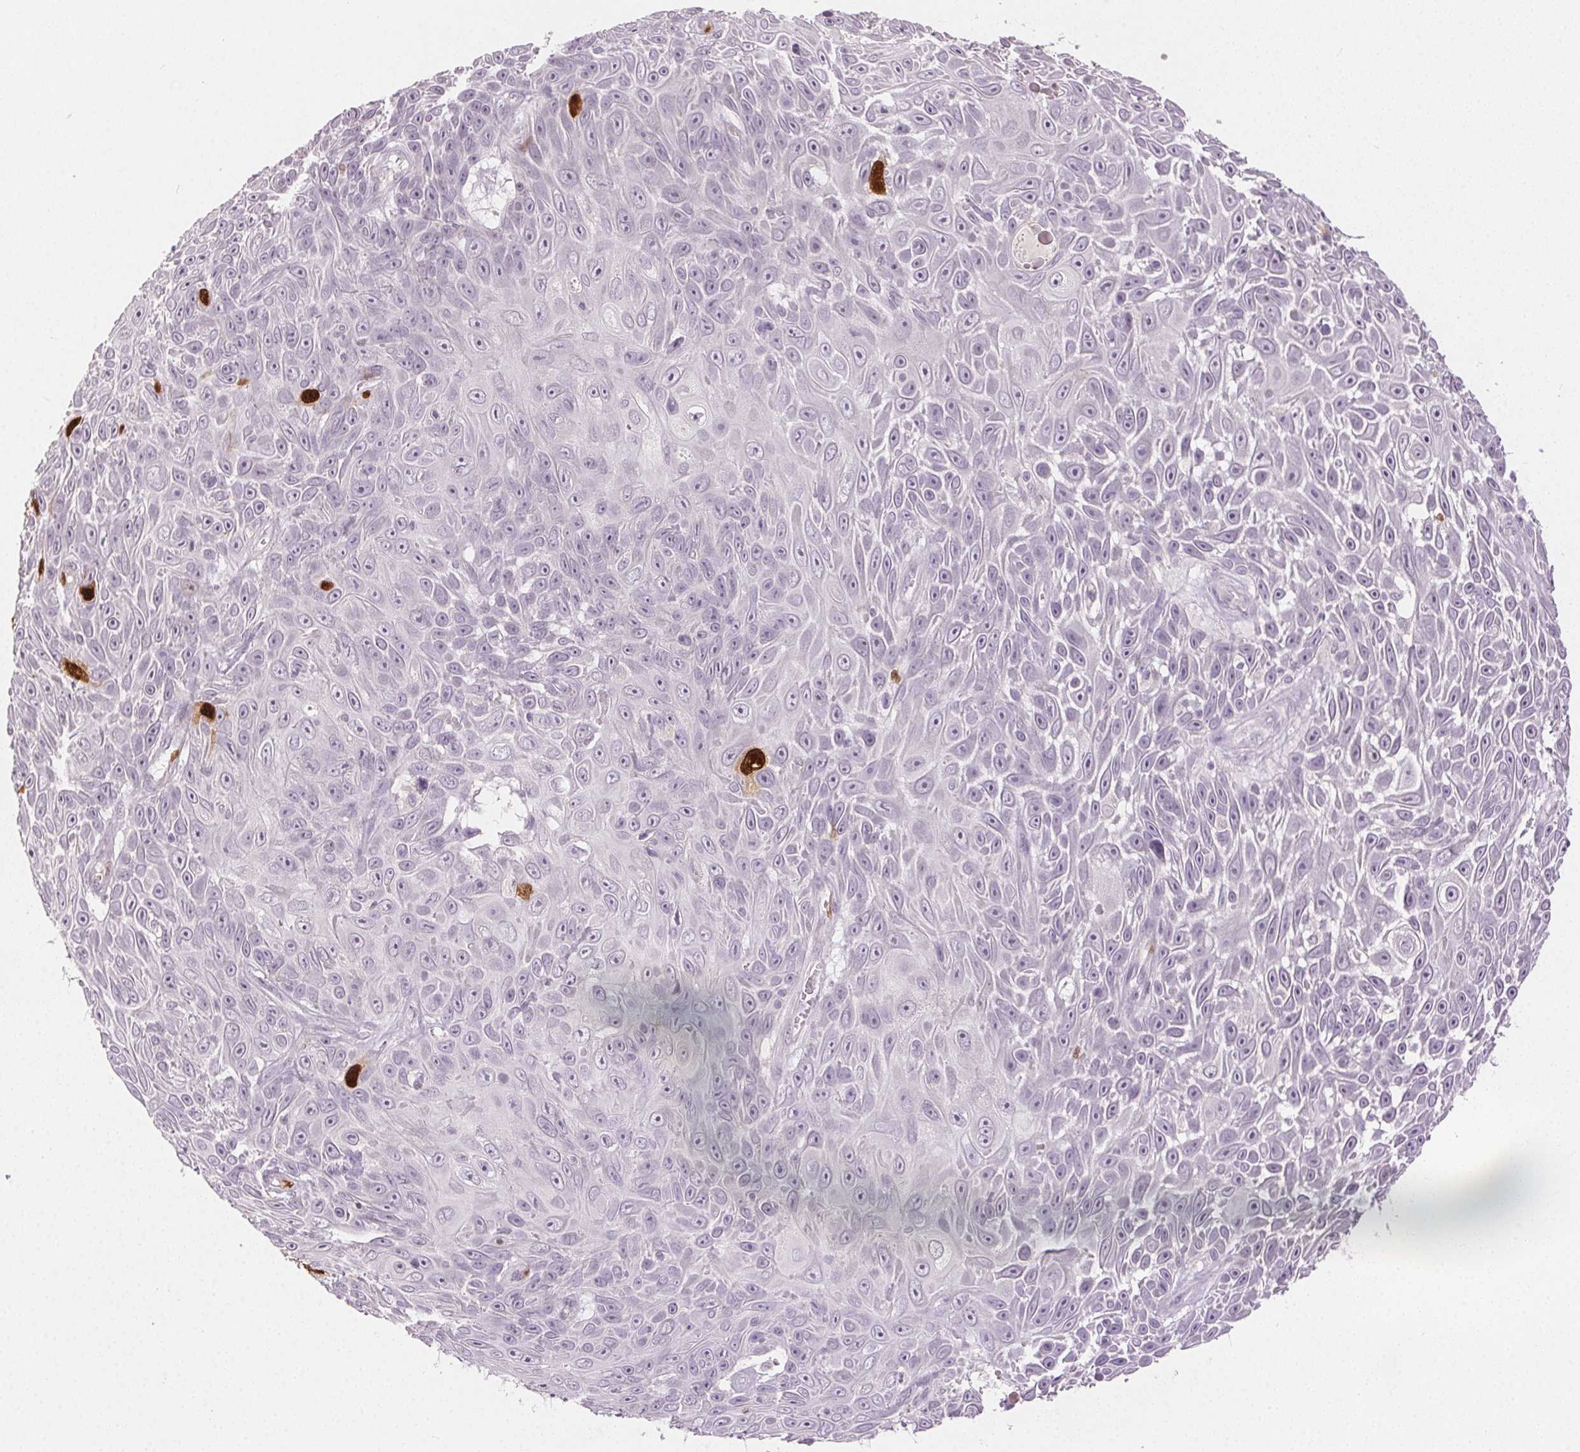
{"staining": {"intensity": "strong", "quantity": "<25%", "location": "nuclear"}, "tissue": "skin cancer", "cell_type": "Tumor cells", "image_type": "cancer", "snomed": [{"axis": "morphology", "description": "Squamous cell carcinoma, NOS"}, {"axis": "topography", "description": "Skin"}], "caption": "This micrograph demonstrates IHC staining of human squamous cell carcinoma (skin), with medium strong nuclear staining in about <25% of tumor cells.", "gene": "ANLN", "patient": {"sex": "male", "age": 82}}